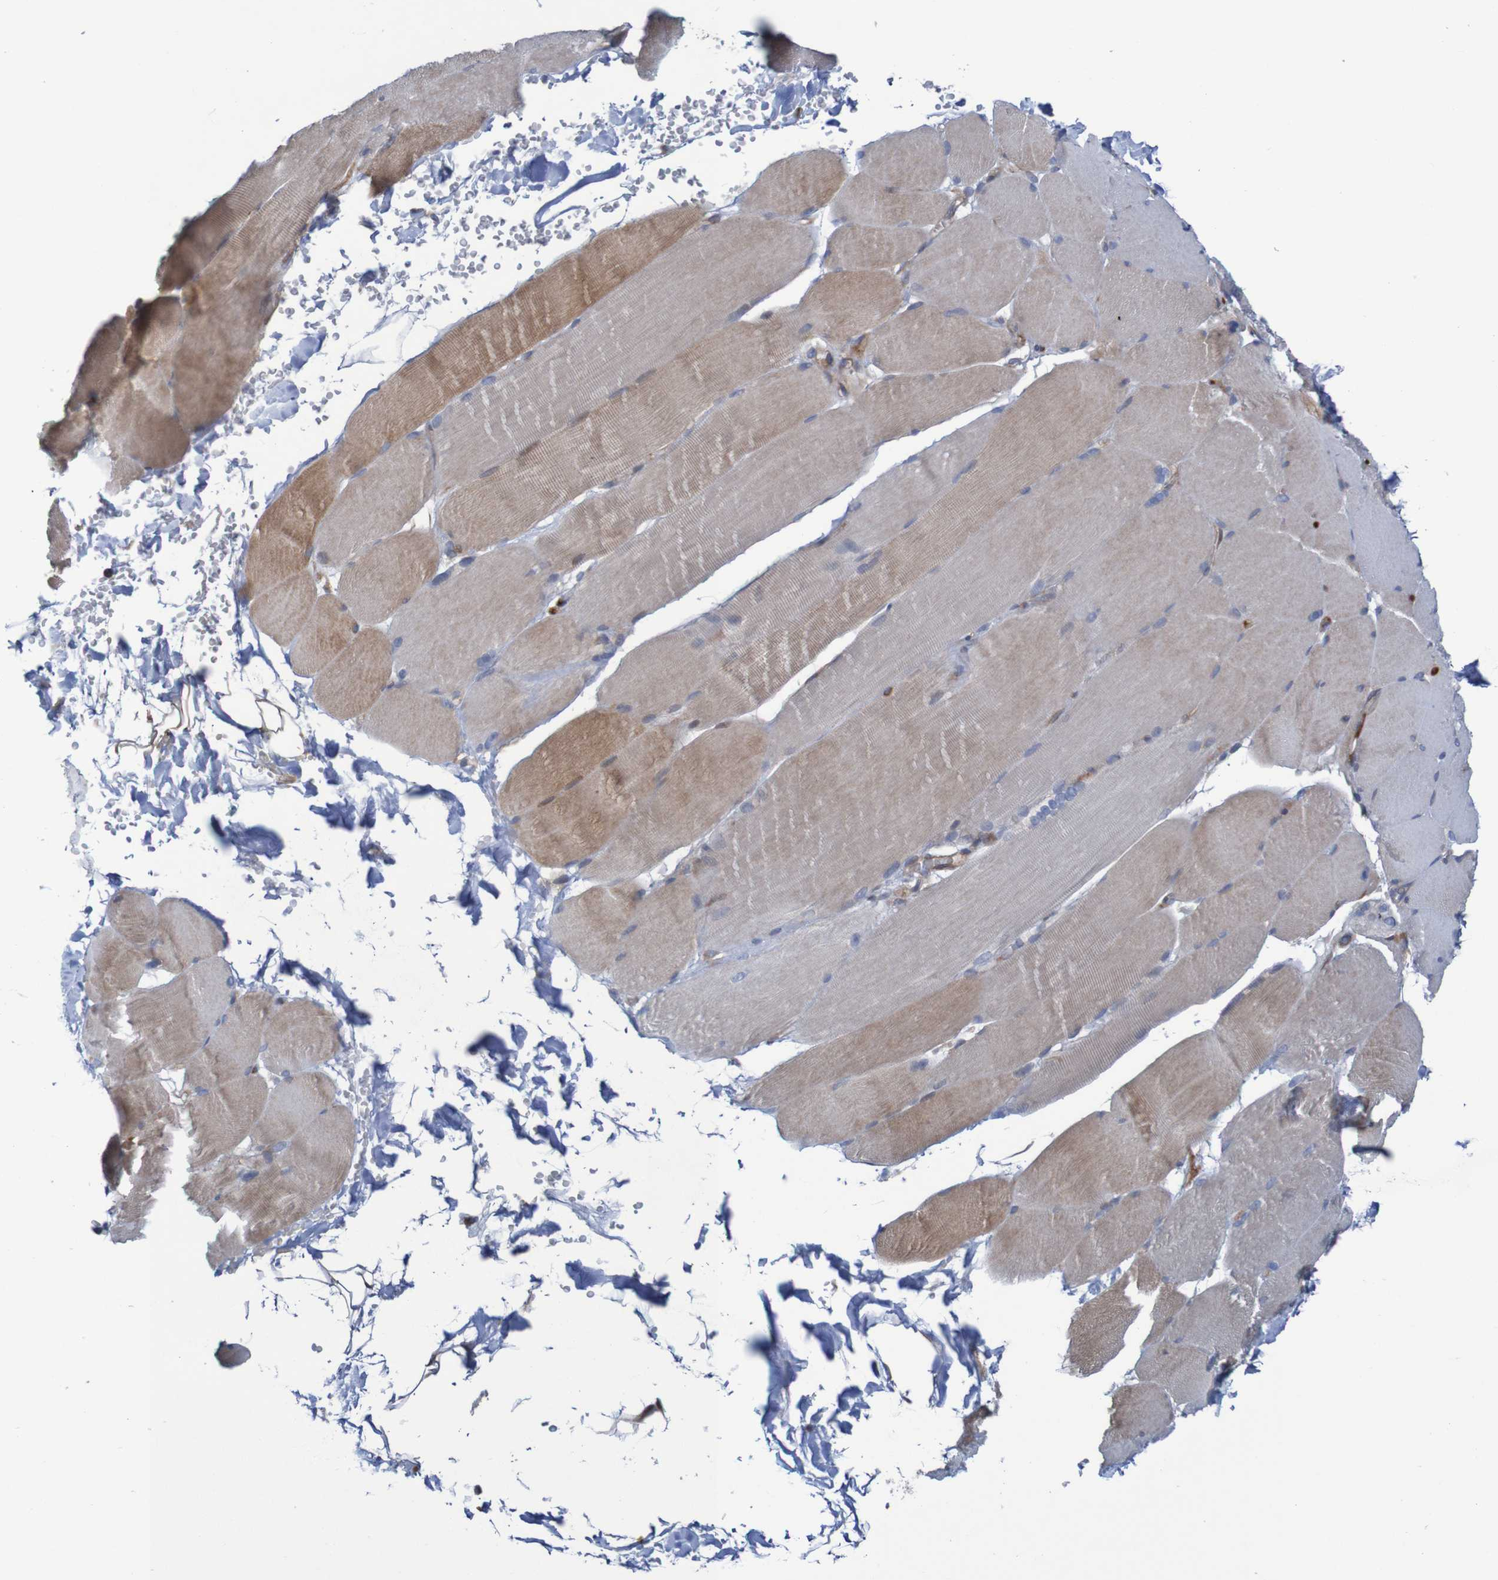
{"staining": {"intensity": "moderate", "quantity": "25%-75%", "location": "cytoplasmic/membranous"}, "tissue": "skeletal muscle", "cell_type": "Myocytes", "image_type": "normal", "snomed": [{"axis": "morphology", "description": "Normal tissue, NOS"}, {"axis": "topography", "description": "Skin"}, {"axis": "topography", "description": "Skeletal muscle"}], "caption": "Skeletal muscle stained for a protein (brown) reveals moderate cytoplasmic/membranous positive staining in approximately 25%-75% of myocytes.", "gene": "ANGPT4", "patient": {"sex": "male", "age": 83}}